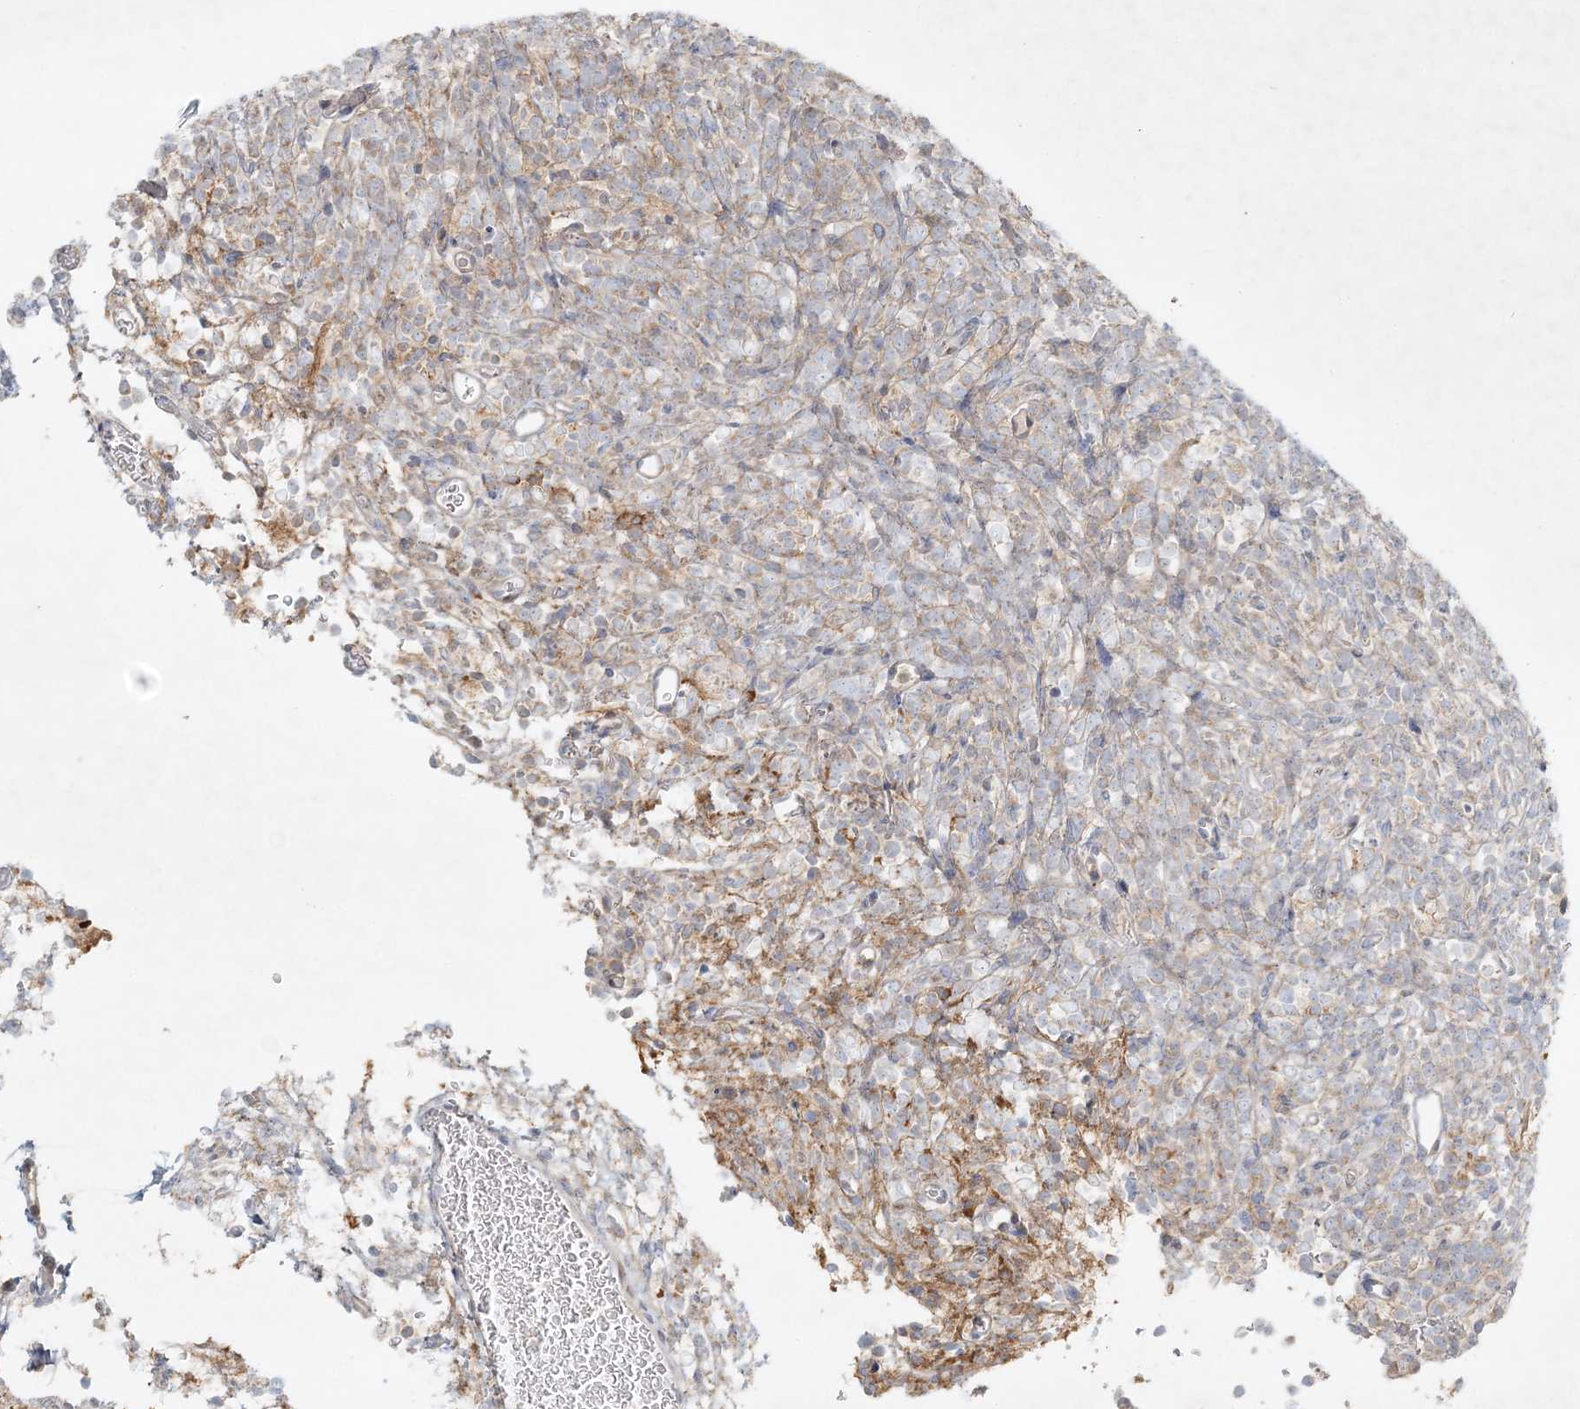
{"staining": {"intensity": "strong", "quantity": "25%-75%", "location": "cytoplasmic/membranous"}, "tissue": "glioma", "cell_type": "Tumor cells", "image_type": "cancer", "snomed": [{"axis": "morphology", "description": "Glioma, malignant, Low grade"}, {"axis": "topography", "description": "Brain"}], "caption": "Malignant glioma (low-grade) was stained to show a protein in brown. There is high levels of strong cytoplasmic/membranous expression in about 25%-75% of tumor cells.", "gene": "STK11IP", "patient": {"sex": "female", "age": 1}}